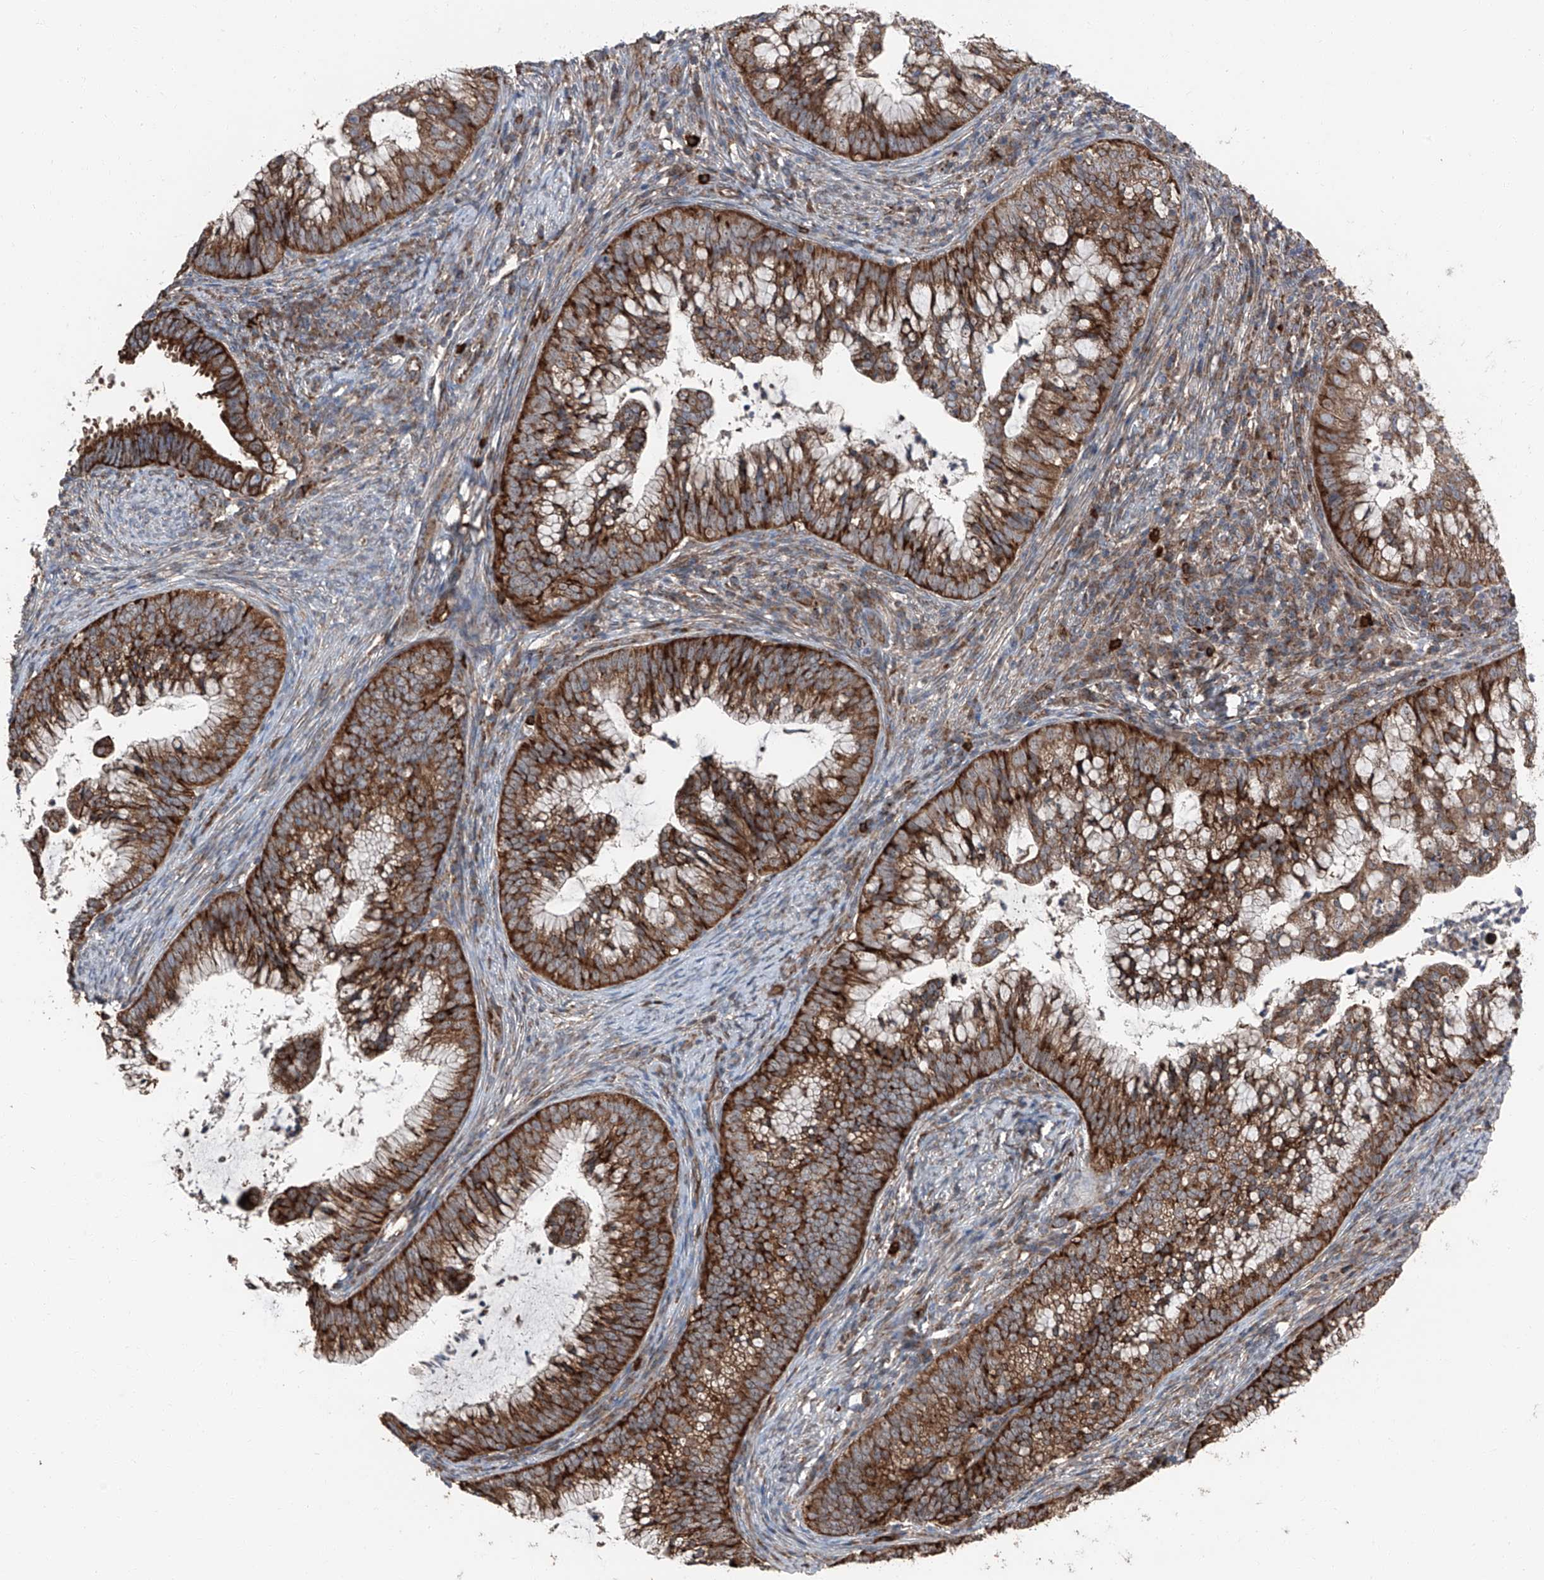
{"staining": {"intensity": "strong", "quantity": ">75%", "location": "cytoplasmic/membranous"}, "tissue": "cervical cancer", "cell_type": "Tumor cells", "image_type": "cancer", "snomed": [{"axis": "morphology", "description": "Adenocarcinoma, NOS"}, {"axis": "topography", "description": "Cervix"}], "caption": "High-power microscopy captured an immunohistochemistry (IHC) image of adenocarcinoma (cervical), revealing strong cytoplasmic/membranous expression in about >75% of tumor cells.", "gene": "LIMK1", "patient": {"sex": "female", "age": 36}}